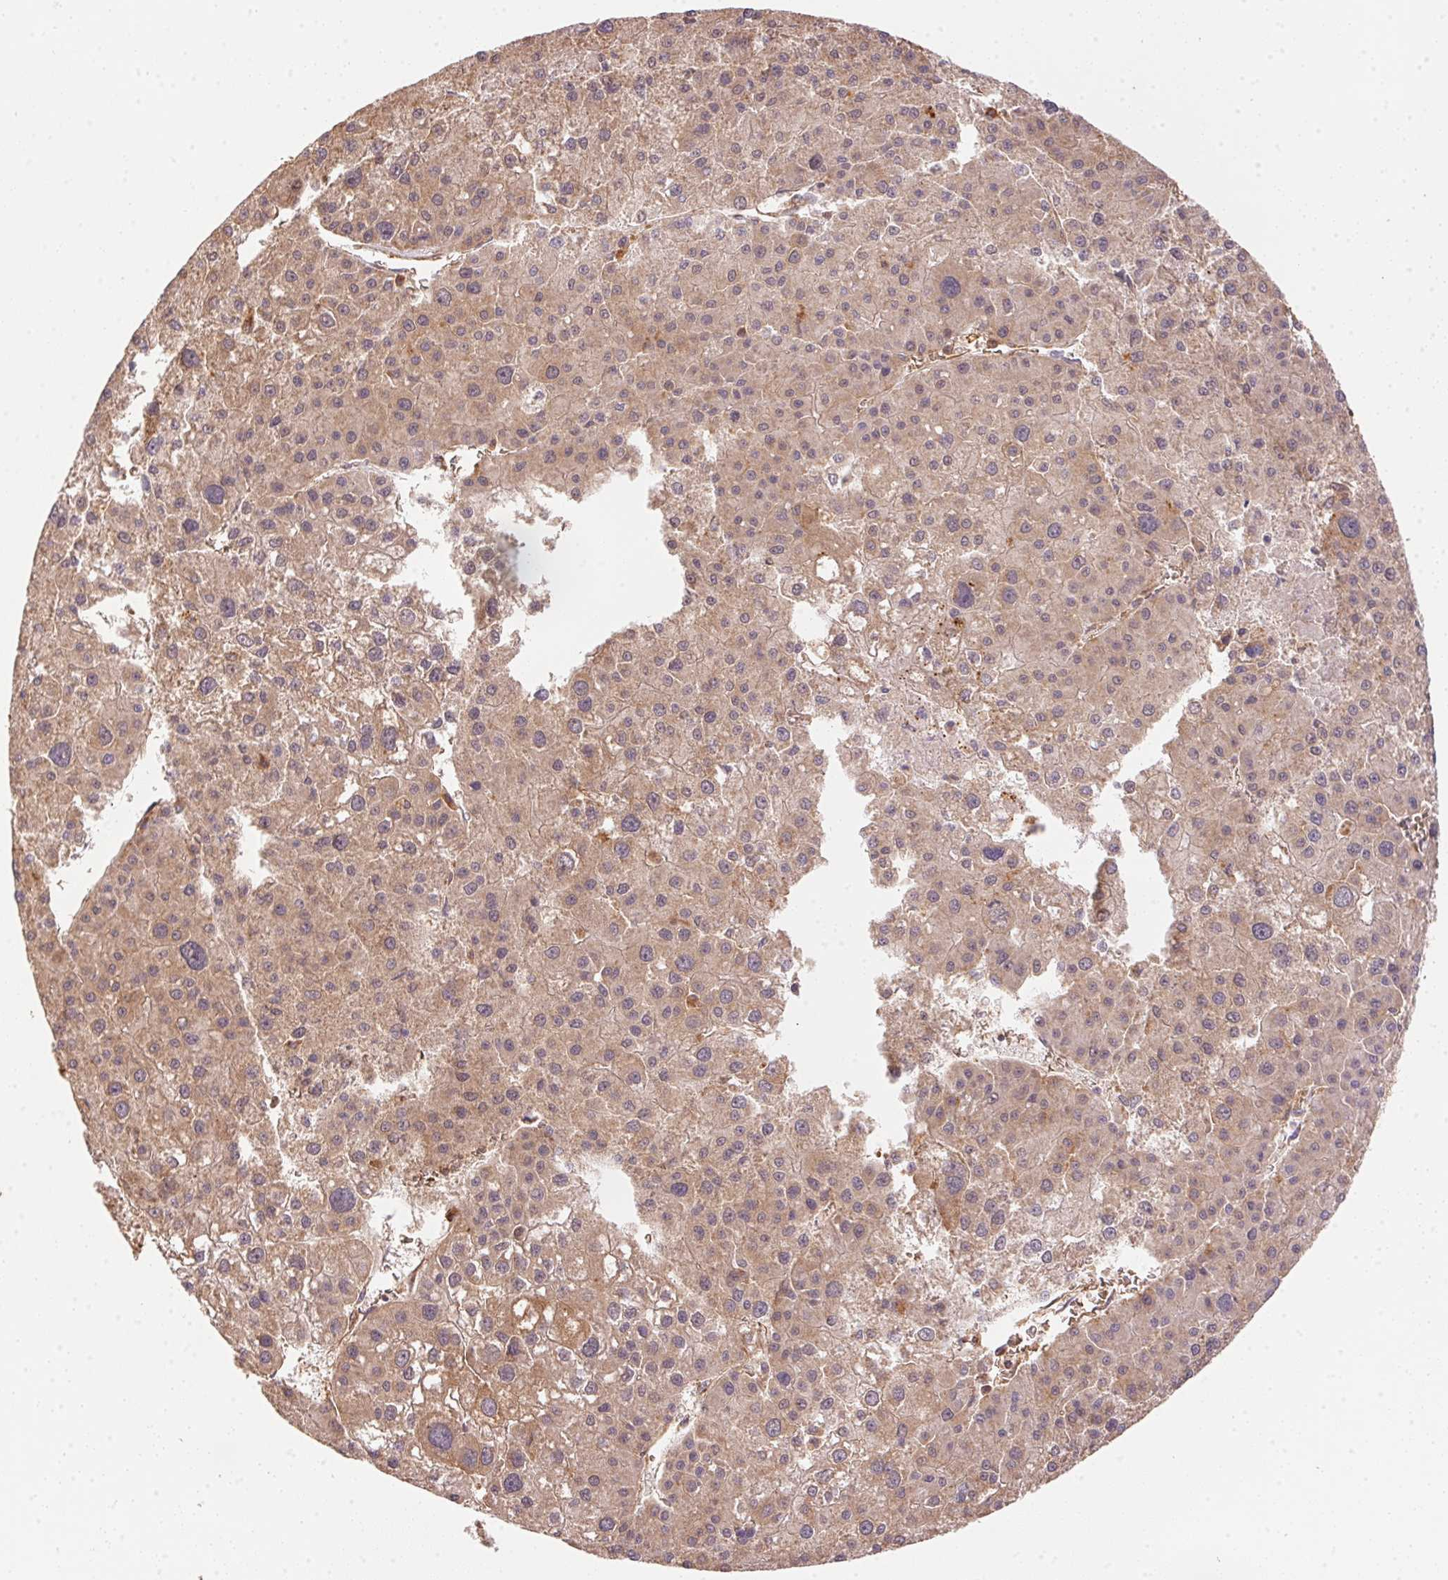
{"staining": {"intensity": "weak", "quantity": ">75%", "location": "cytoplasmic/membranous"}, "tissue": "liver cancer", "cell_type": "Tumor cells", "image_type": "cancer", "snomed": [{"axis": "morphology", "description": "Carcinoma, Hepatocellular, NOS"}, {"axis": "topography", "description": "Liver"}], "caption": "IHC of hepatocellular carcinoma (liver) demonstrates low levels of weak cytoplasmic/membranous positivity in approximately >75% of tumor cells.", "gene": "USE1", "patient": {"sex": "male", "age": 73}}